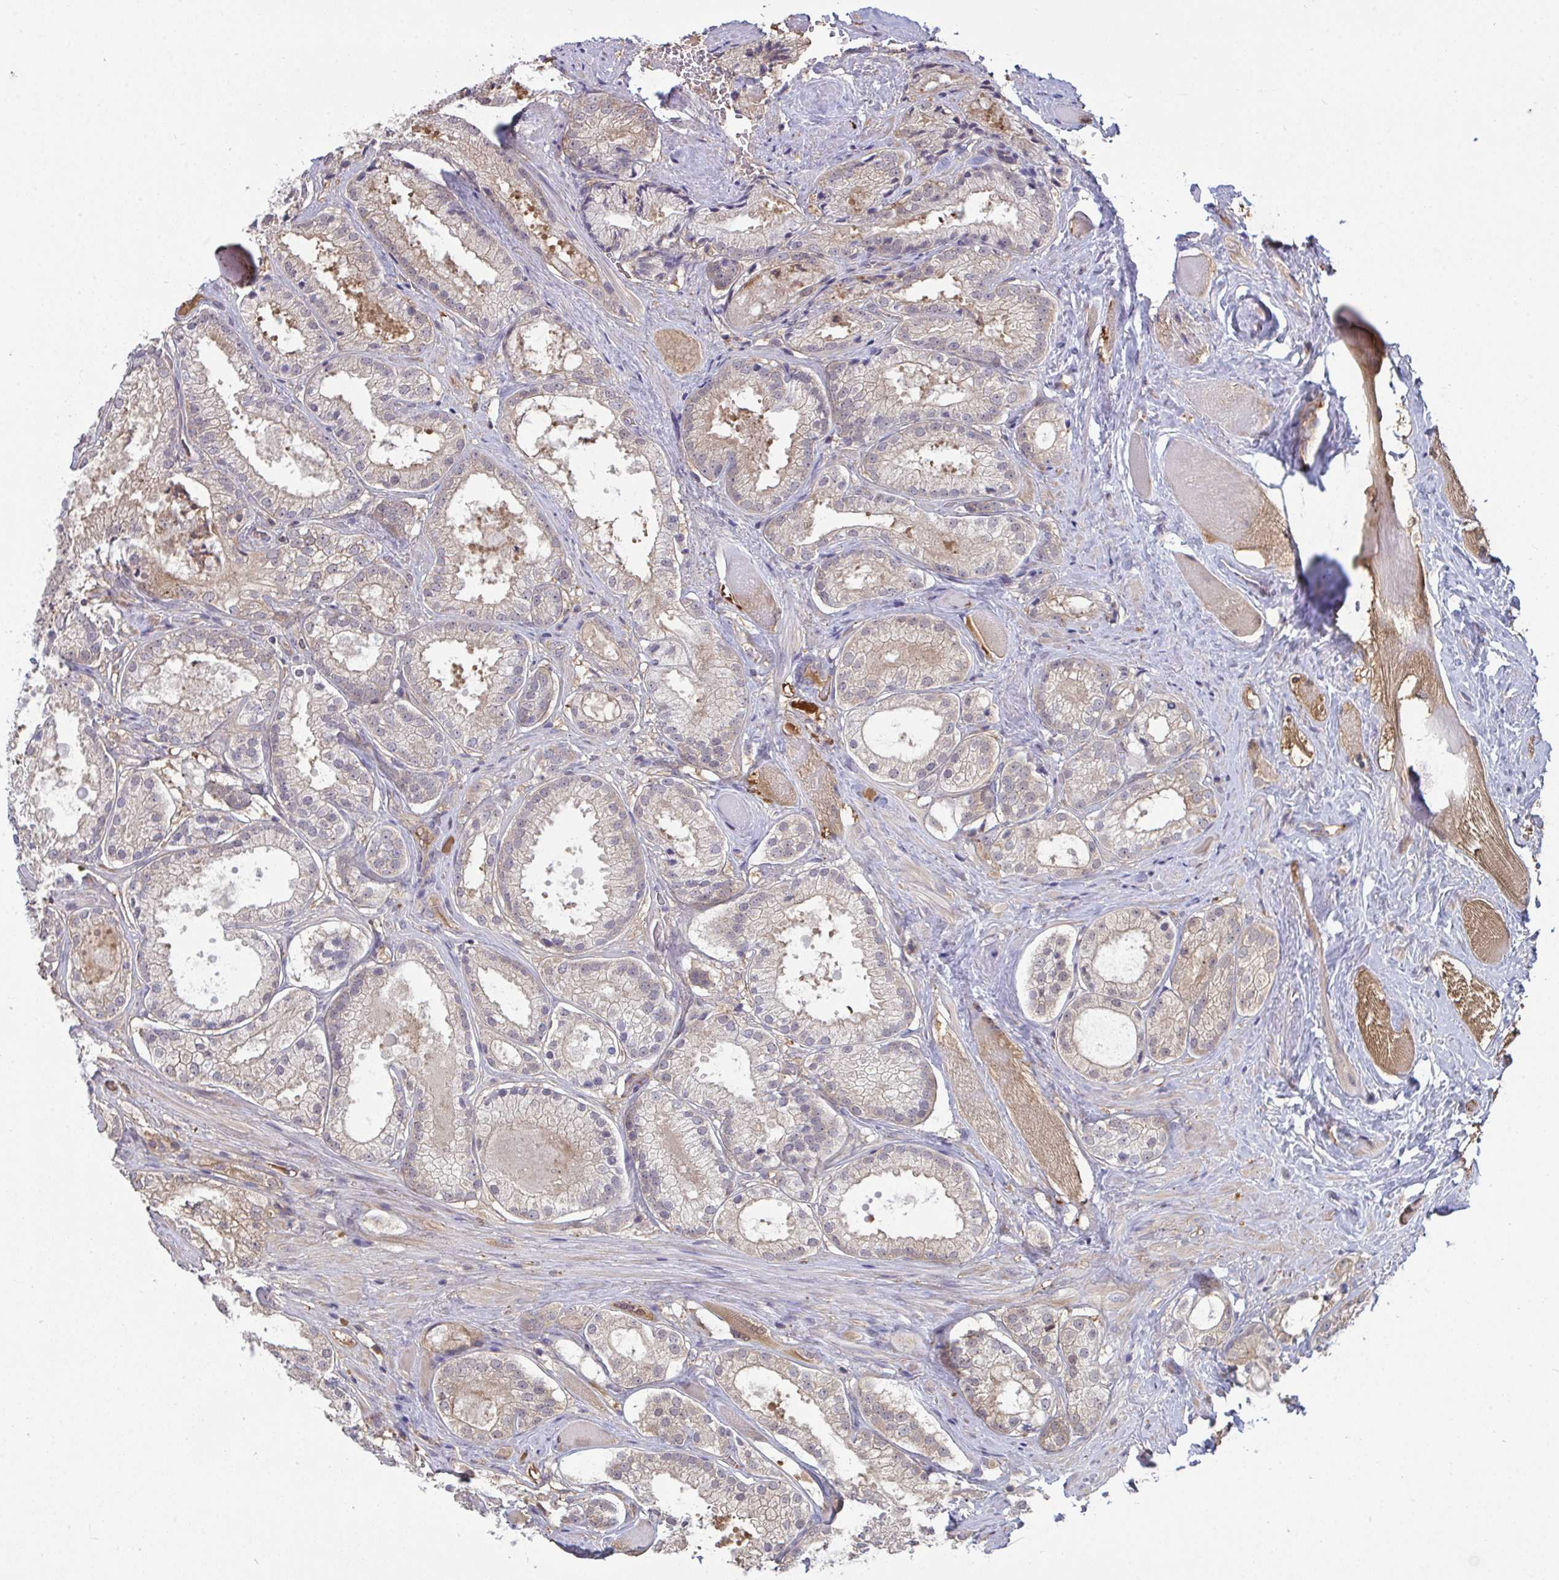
{"staining": {"intensity": "weak", "quantity": "<25%", "location": "cytoplasmic/membranous"}, "tissue": "prostate cancer", "cell_type": "Tumor cells", "image_type": "cancer", "snomed": [{"axis": "morphology", "description": "Adenocarcinoma, High grade"}, {"axis": "topography", "description": "Prostate"}], "caption": "An immunohistochemistry micrograph of prostate cancer is shown. There is no staining in tumor cells of prostate cancer. Nuclei are stained in blue.", "gene": "TTC9C", "patient": {"sex": "male", "age": 68}}